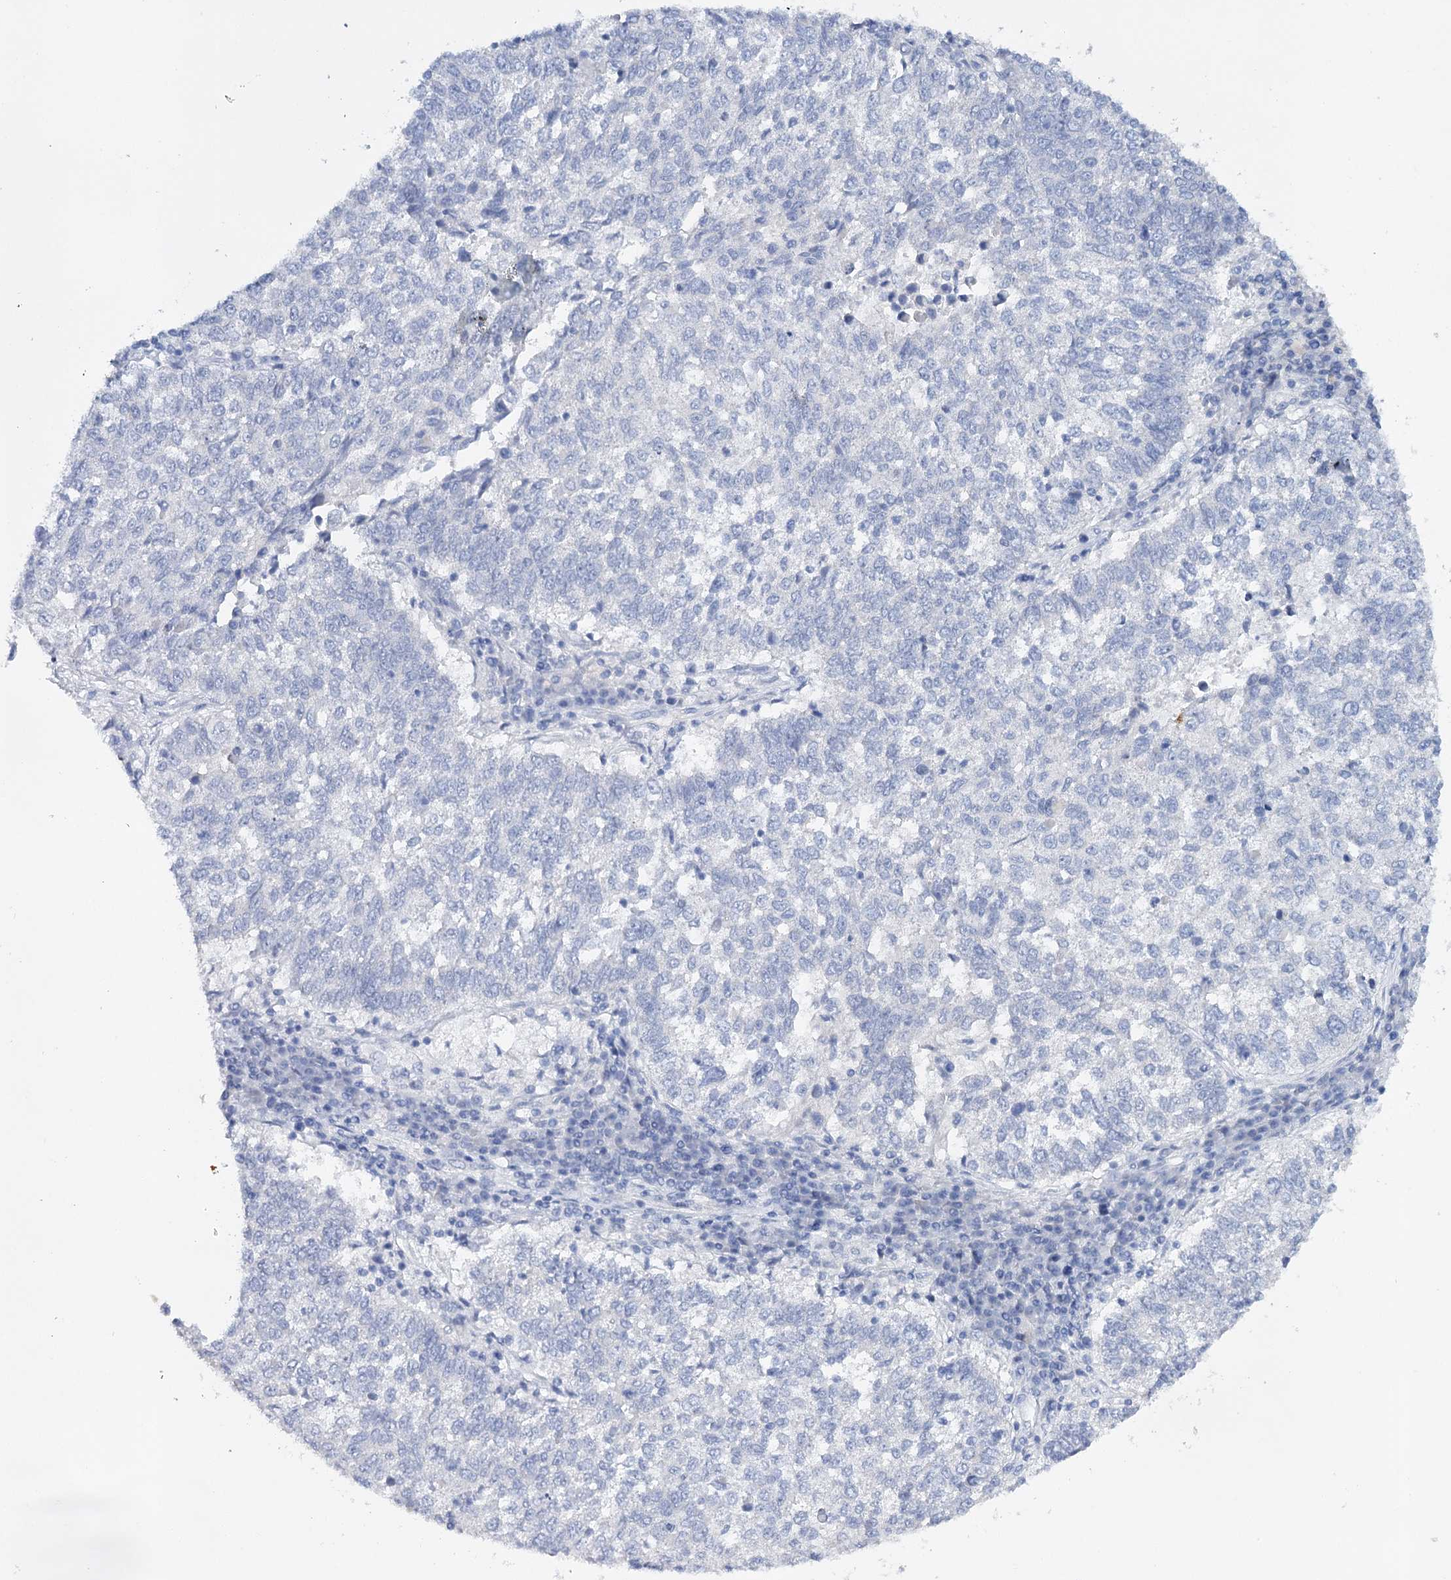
{"staining": {"intensity": "negative", "quantity": "none", "location": "none"}, "tissue": "lung cancer", "cell_type": "Tumor cells", "image_type": "cancer", "snomed": [{"axis": "morphology", "description": "Squamous cell carcinoma, NOS"}, {"axis": "topography", "description": "Lung"}], "caption": "Tumor cells show no significant protein positivity in squamous cell carcinoma (lung).", "gene": "CEACAM8", "patient": {"sex": "male", "age": 73}}